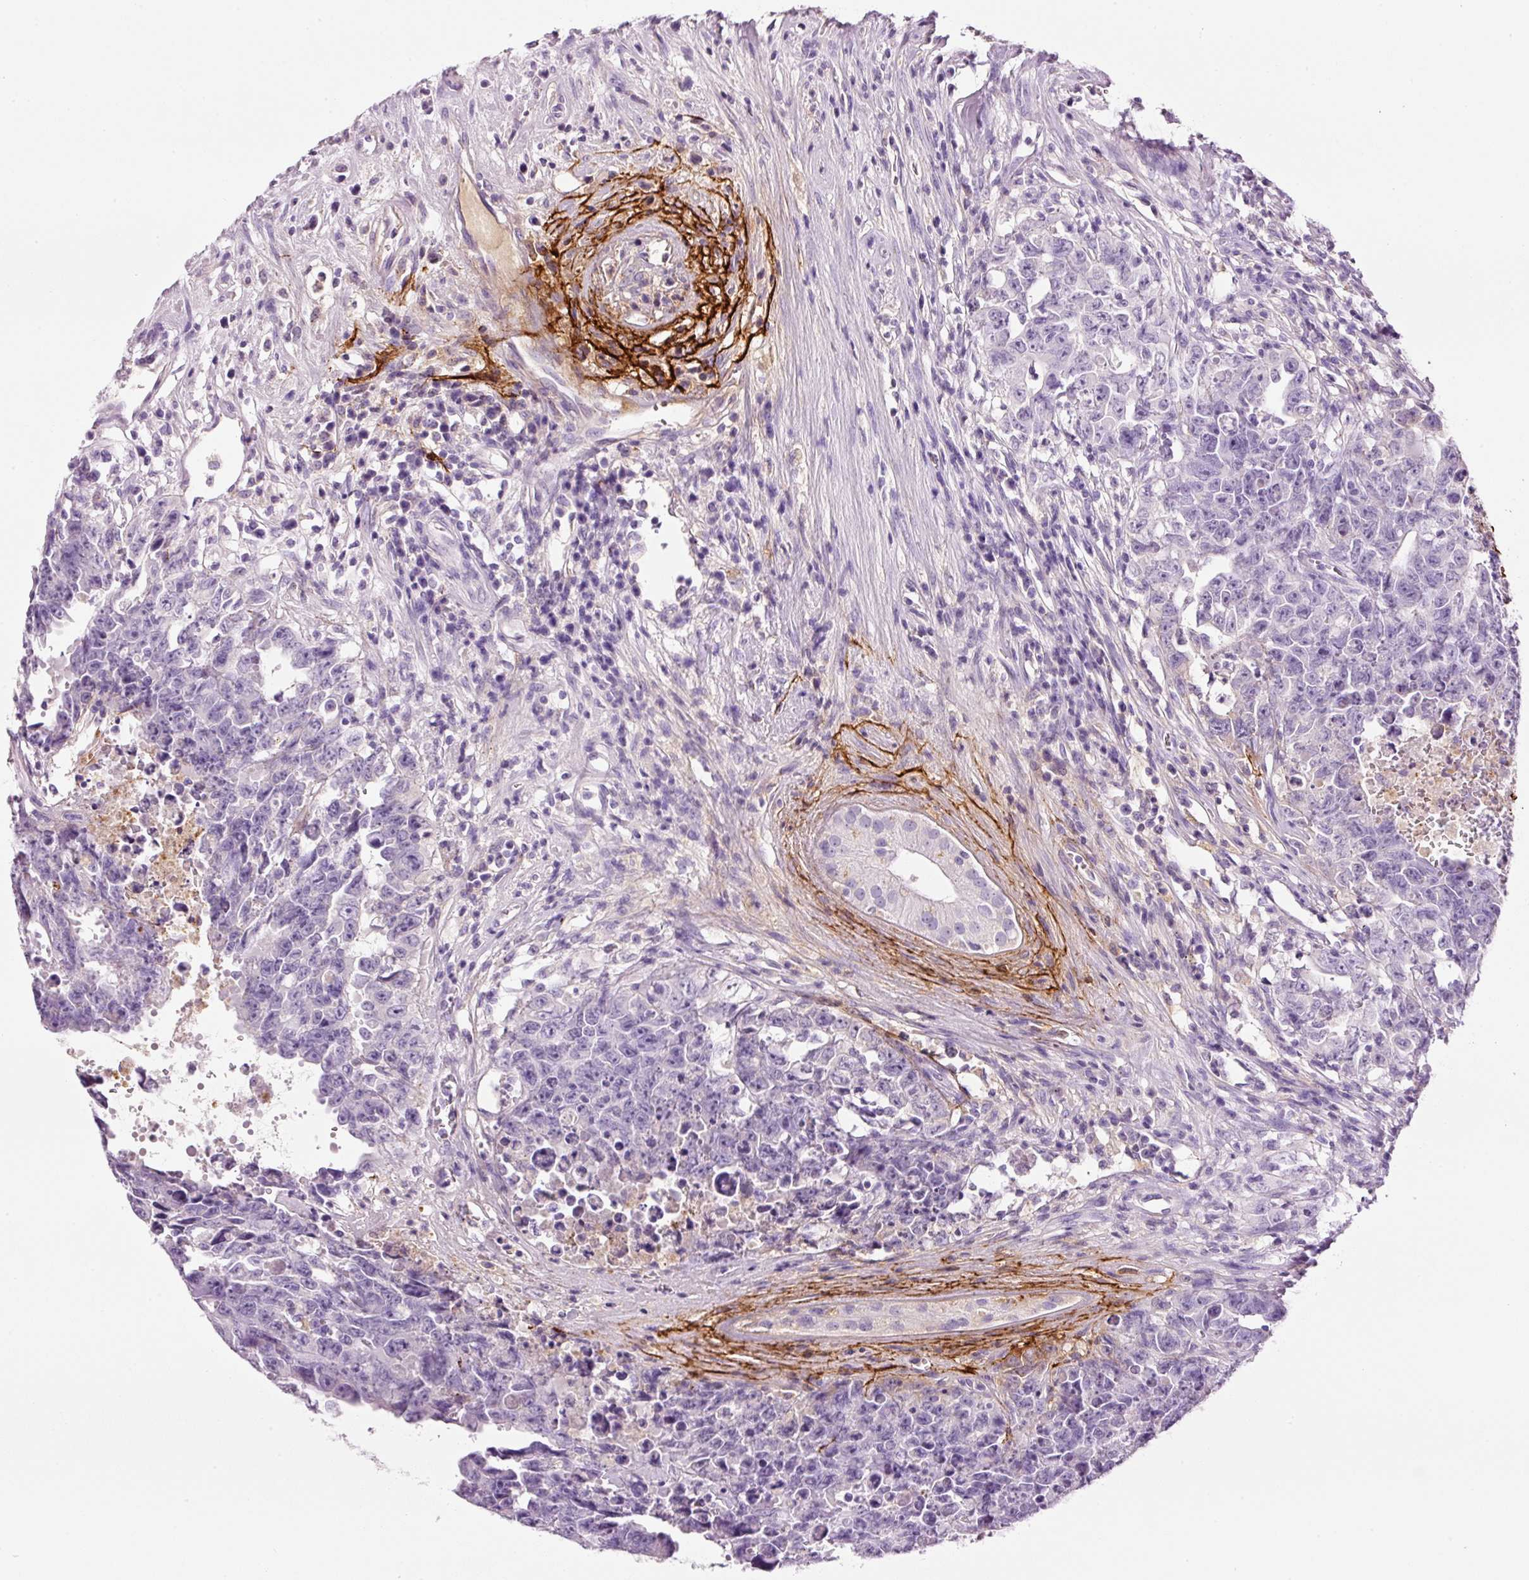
{"staining": {"intensity": "negative", "quantity": "none", "location": "none"}, "tissue": "testis cancer", "cell_type": "Tumor cells", "image_type": "cancer", "snomed": [{"axis": "morphology", "description": "Carcinoma, Embryonal, NOS"}, {"axis": "topography", "description": "Testis"}], "caption": "An image of testis embryonal carcinoma stained for a protein exhibits no brown staining in tumor cells.", "gene": "MFAP4", "patient": {"sex": "male", "age": 24}}